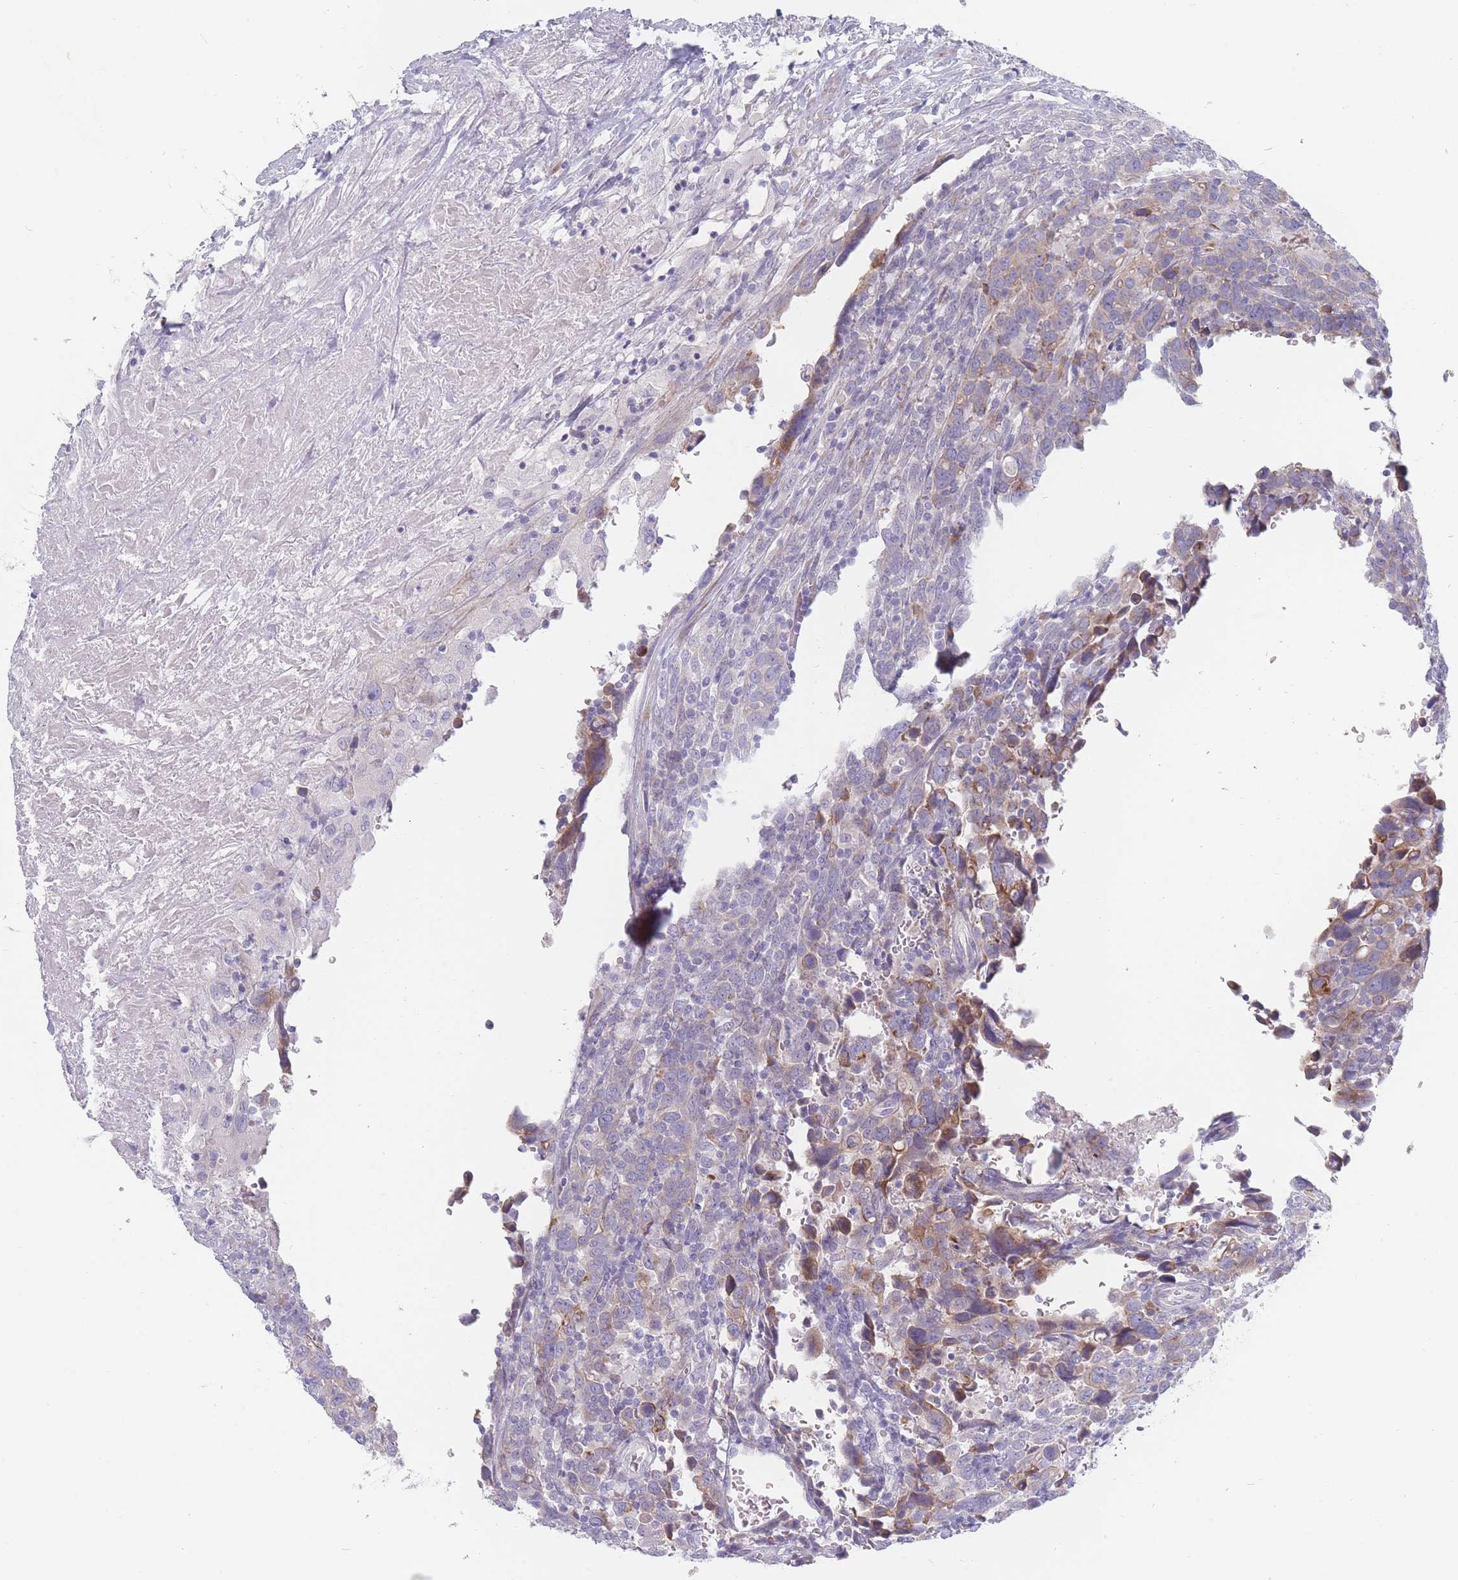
{"staining": {"intensity": "weak", "quantity": "<25%", "location": "cytoplasmic/membranous"}, "tissue": "urothelial cancer", "cell_type": "Tumor cells", "image_type": "cancer", "snomed": [{"axis": "morphology", "description": "Urothelial carcinoma, High grade"}, {"axis": "topography", "description": "Urinary bladder"}], "caption": "Urothelial cancer was stained to show a protein in brown. There is no significant positivity in tumor cells.", "gene": "SPATS1", "patient": {"sex": "male", "age": 61}}